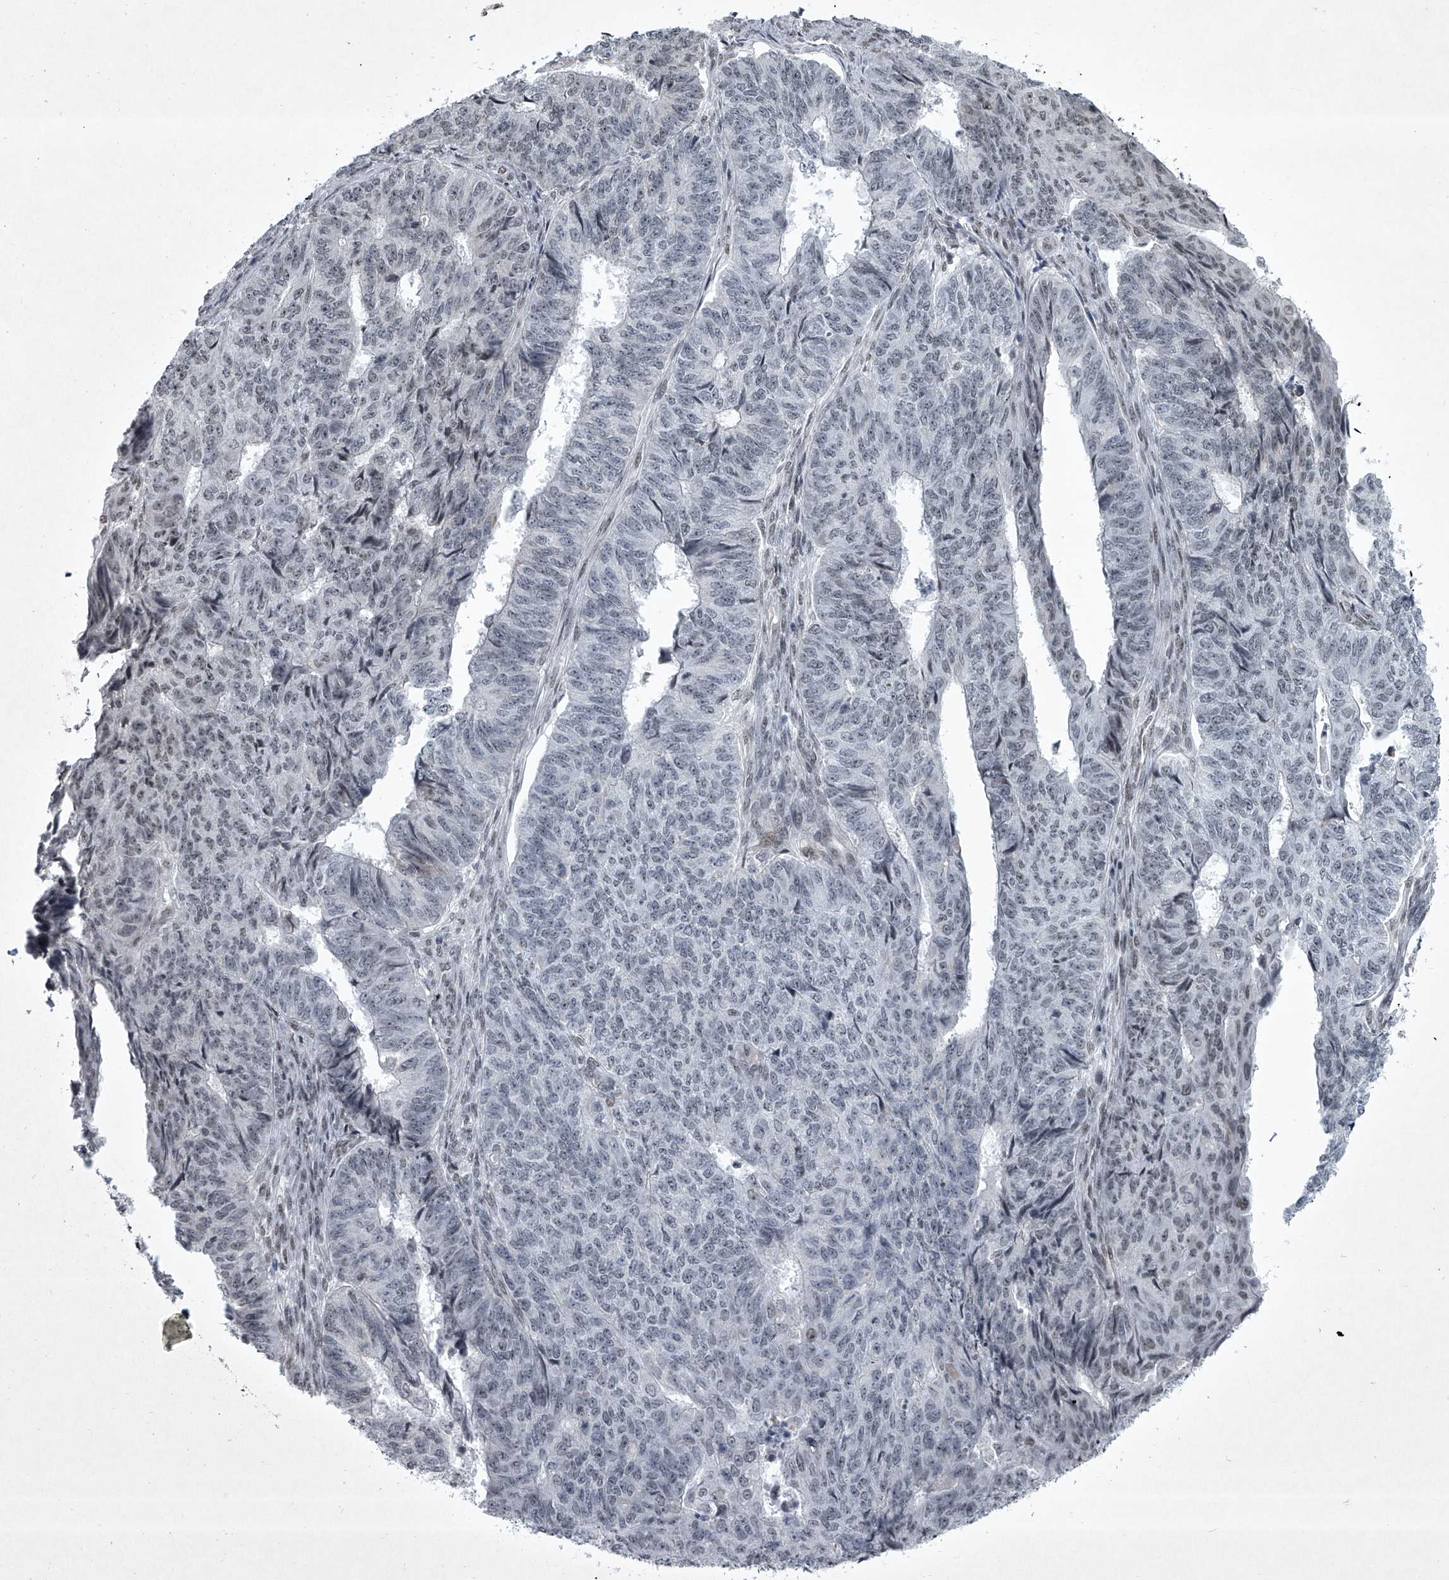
{"staining": {"intensity": "negative", "quantity": "none", "location": "none"}, "tissue": "endometrial cancer", "cell_type": "Tumor cells", "image_type": "cancer", "snomed": [{"axis": "morphology", "description": "Adenocarcinoma, NOS"}, {"axis": "topography", "description": "Endometrium"}], "caption": "Protein analysis of endometrial adenocarcinoma demonstrates no significant expression in tumor cells. Brightfield microscopy of IHC stained with DAB (3,3'-diaminobenzidine) (brown) and hematoxylin (blue), captured at high magnification.", "gene": "MLLT1", "patient": {"sex": "female", "age": 32}}